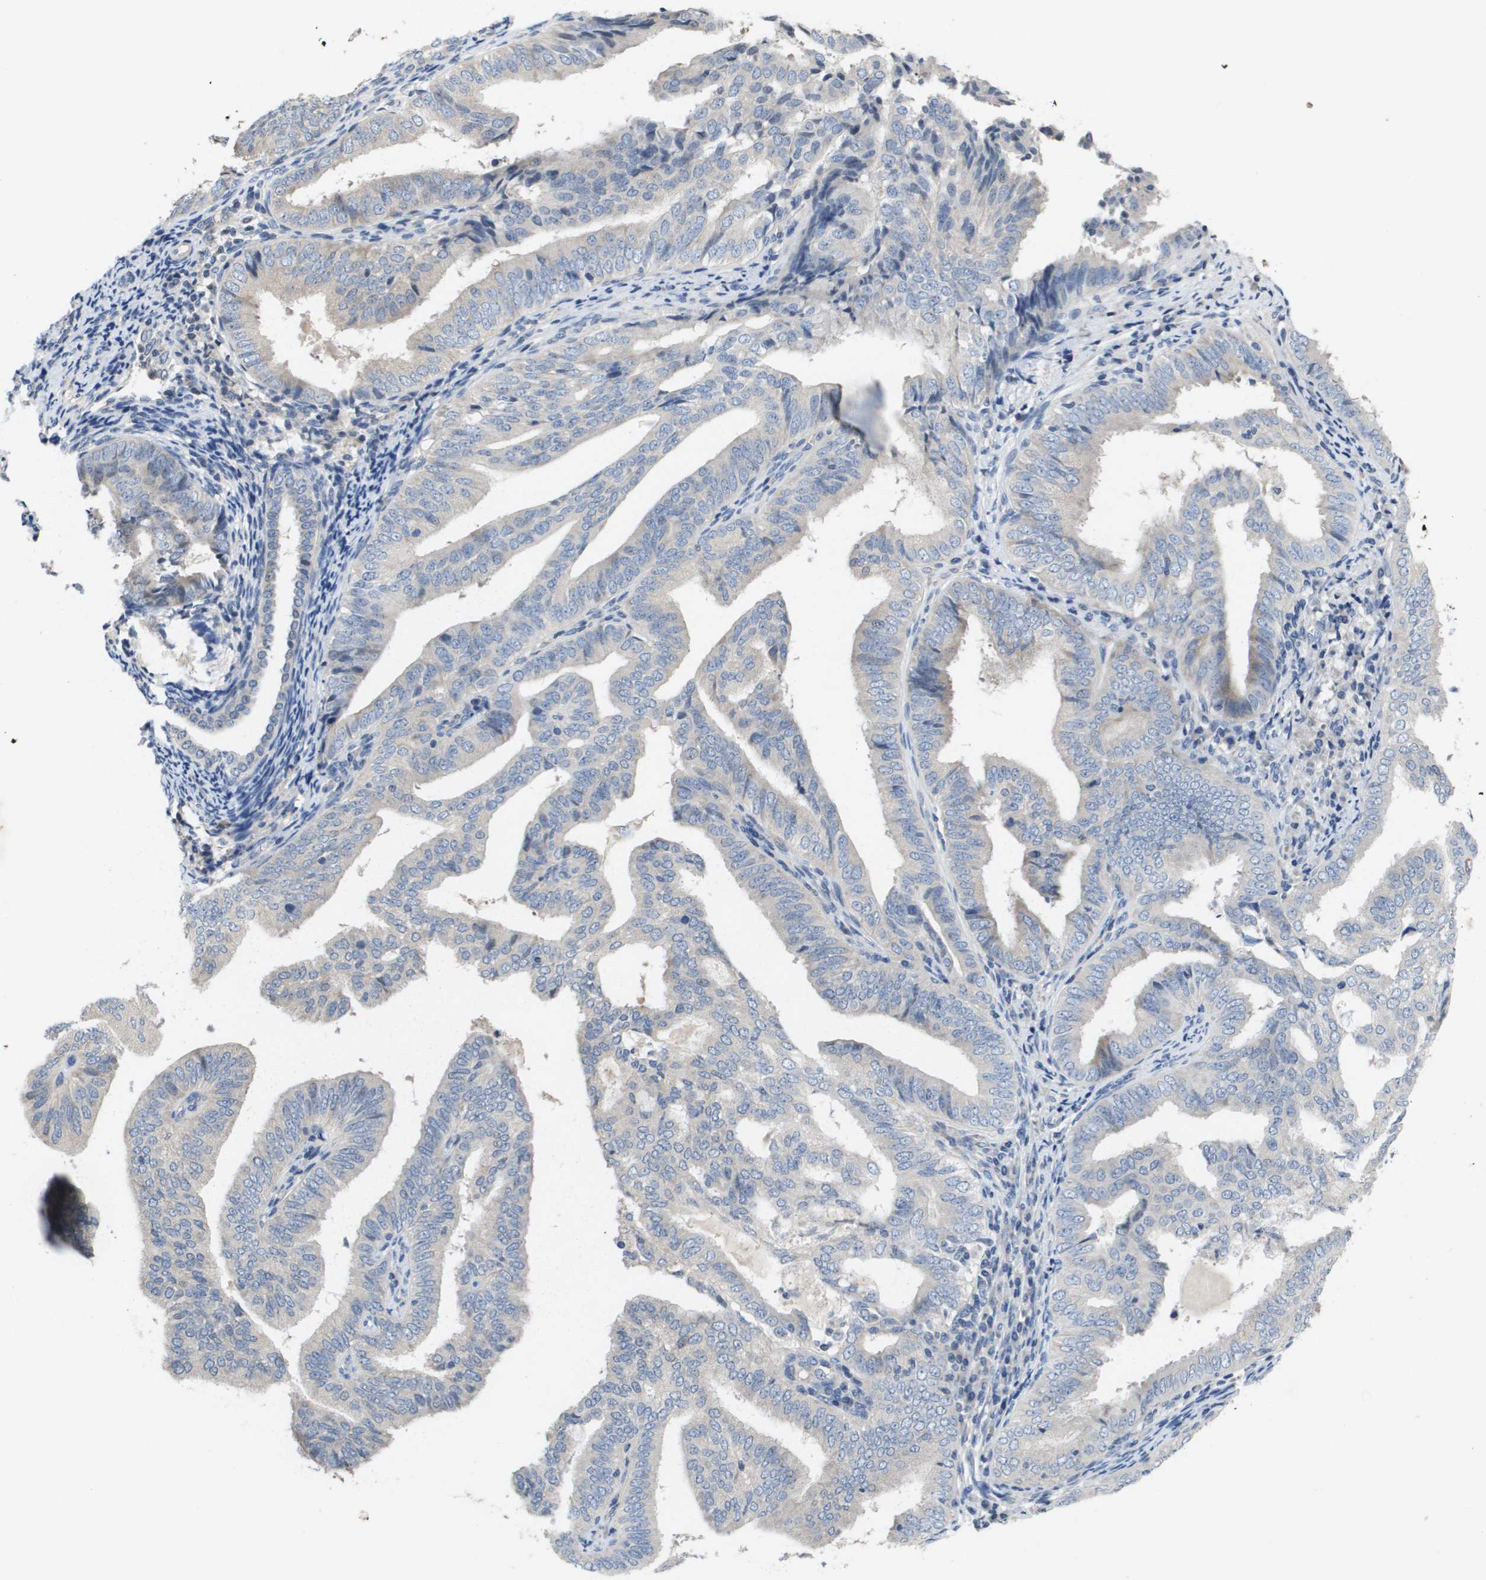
{"staining": {"intensity": "negative", "quantity": "none", "location": "none"}, "tissue": "endometrial cancer", "cell_type": "Tumor cells", "image_type": "cancer", "snomed": [{"axis": "morphology", "description": "Adenocarcinoma, NOS"}, {"axis": "topography", "description": "Endometrium"}], "caption": "Immunohistochemistry micrograph of human endometrial cancer stained for a protein (brown), which reveals no expression in tumor cells.", "gene": "CAPN11", "patient": {"sex": "female", "age": 58}}